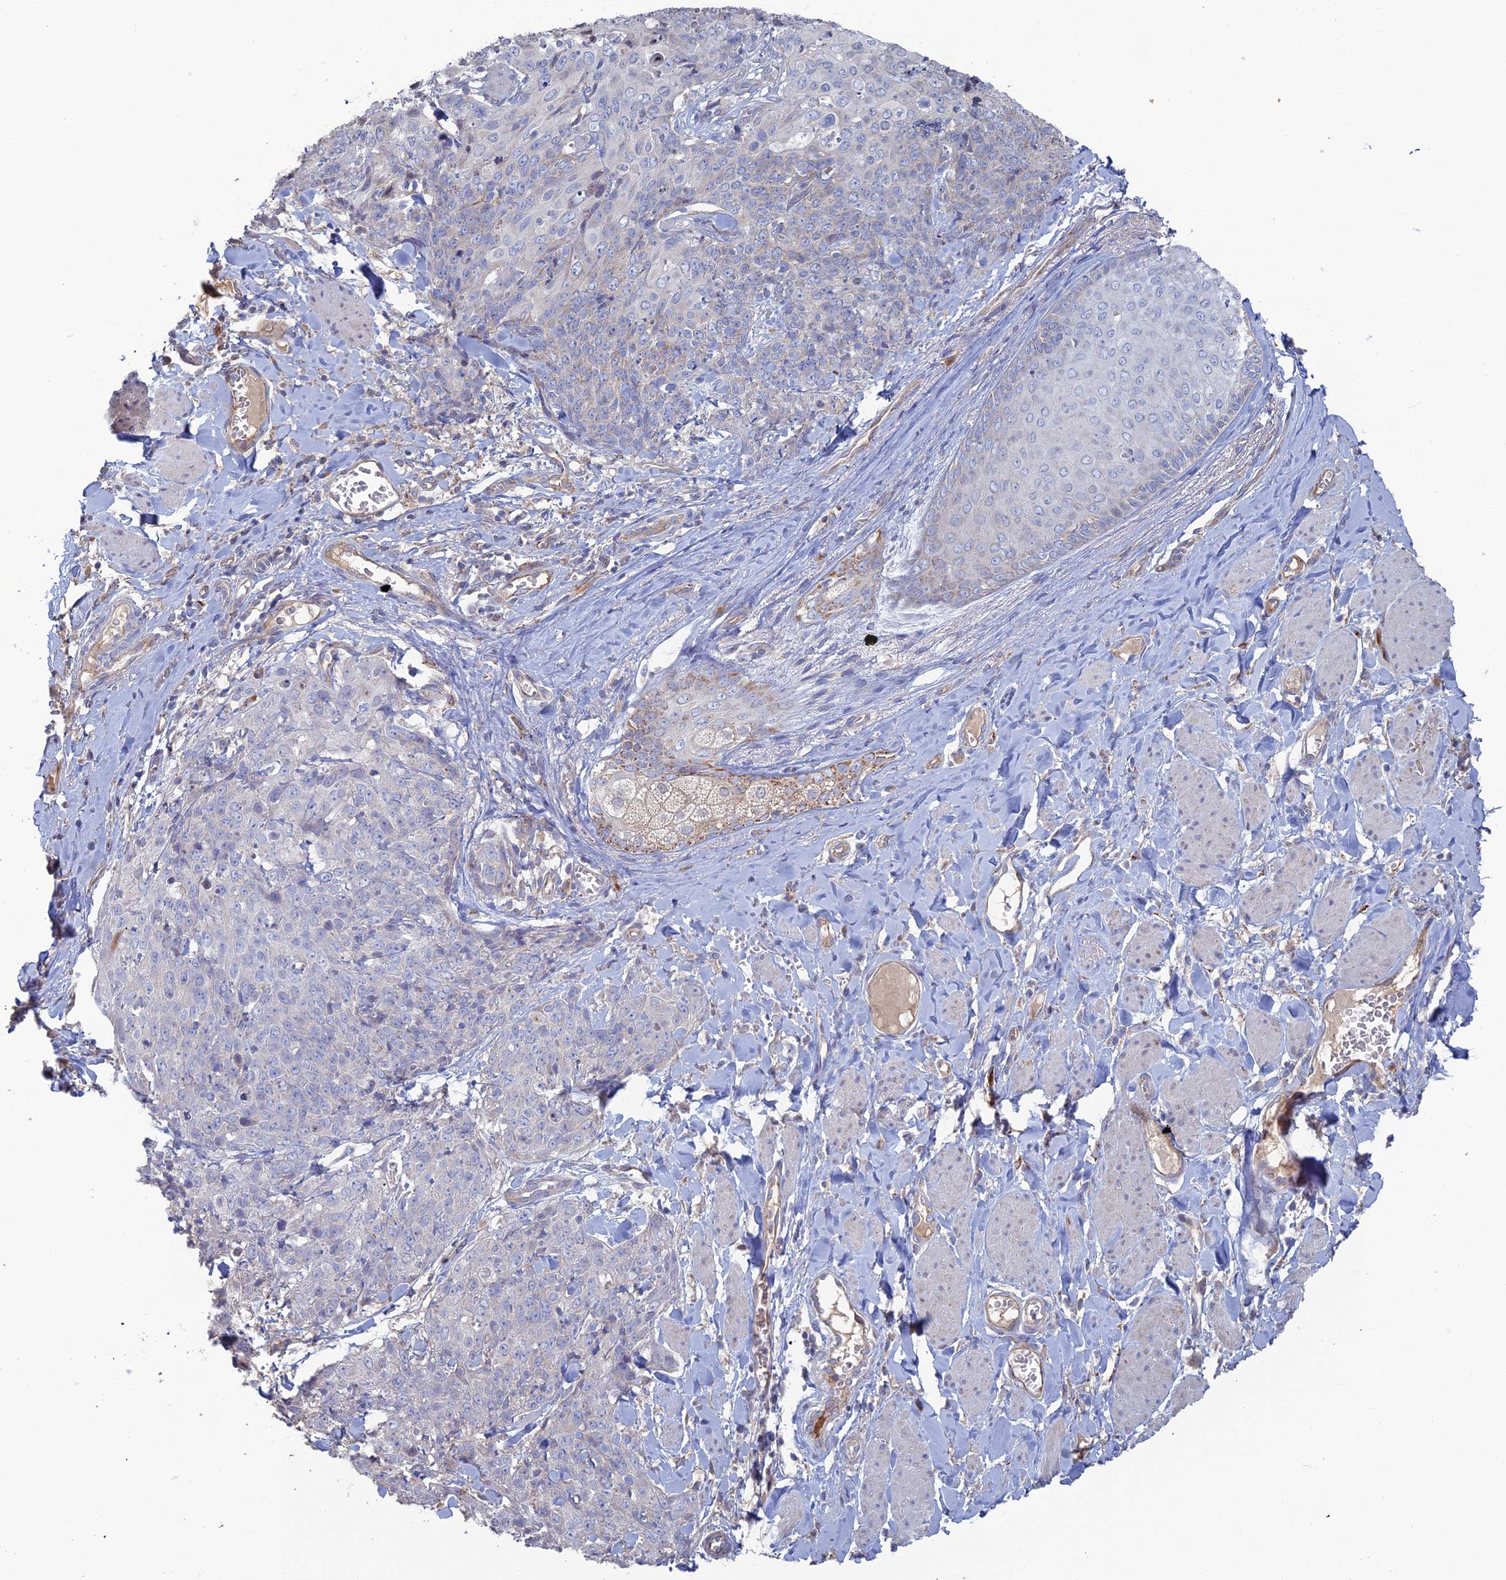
{"staining": {"intensity": "negative", "quantity": "none", "location": "none"}, "tissue": "skin cancer", "cell_type": "Tumor cells", "image_type": "cancer", "snomed": [{"axis": "morphology", "description": "Squamous cell carcinoma, NOS"}, {"axis": "topography", "description": "Skin"}, {"axis": "topography", "description": "Vulva"}], "caption": "Skin cancer (squamous cell carcinoma) was stained to show a protein in brown. There is no significant staining in tumor cells. The staining was performed using DAB (3,3'-diaminobenzidine) to visualize the protein expression in brown, while the nuclei were stained in blue with hematoxylin (Magnification: 20x).", "gene": "ARL16", "patient": {"sex": "female", "age": 85}}